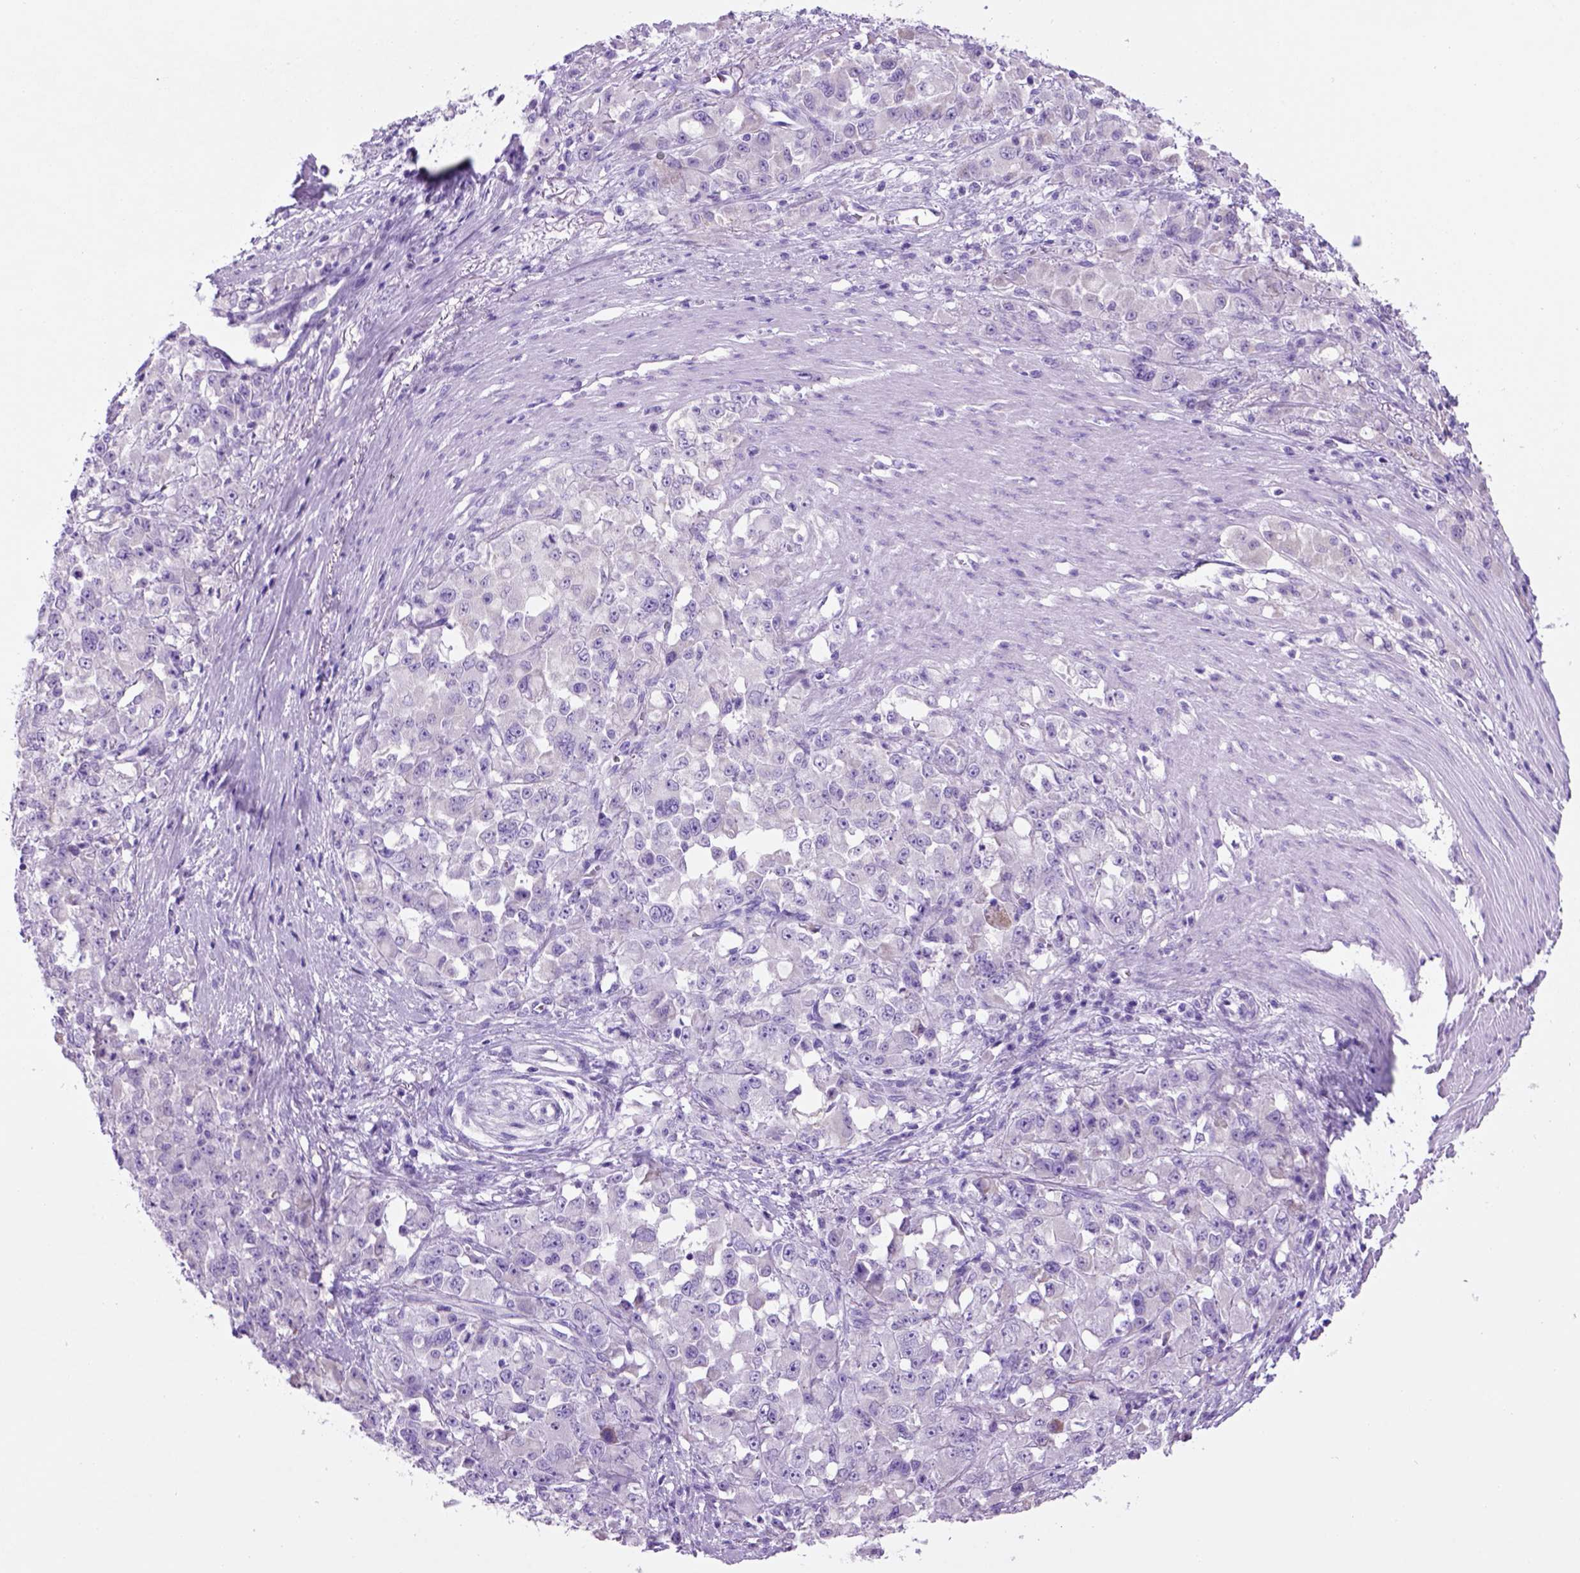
{"staining": {"intensity": "negative", "quantity": "none", "location": "none"}, "tissue": "stomach cancer", "cell_type": "Tumor cells", "image_type": "cancer", "snomed": [{"axis": "morphology", "description": "Adenocarcinoma, NOS"}, {"axis": "topography", "description": "Stomach"}], "caption": "DAB (3,3'-diaminobenzidine) immunohistochemical staining of human adenocarcinoma (stomach) demonstrates no significant positivity in tumor cells.", "gene": "HHIPL2", "patient": {"sex": "female", "age": 76}}